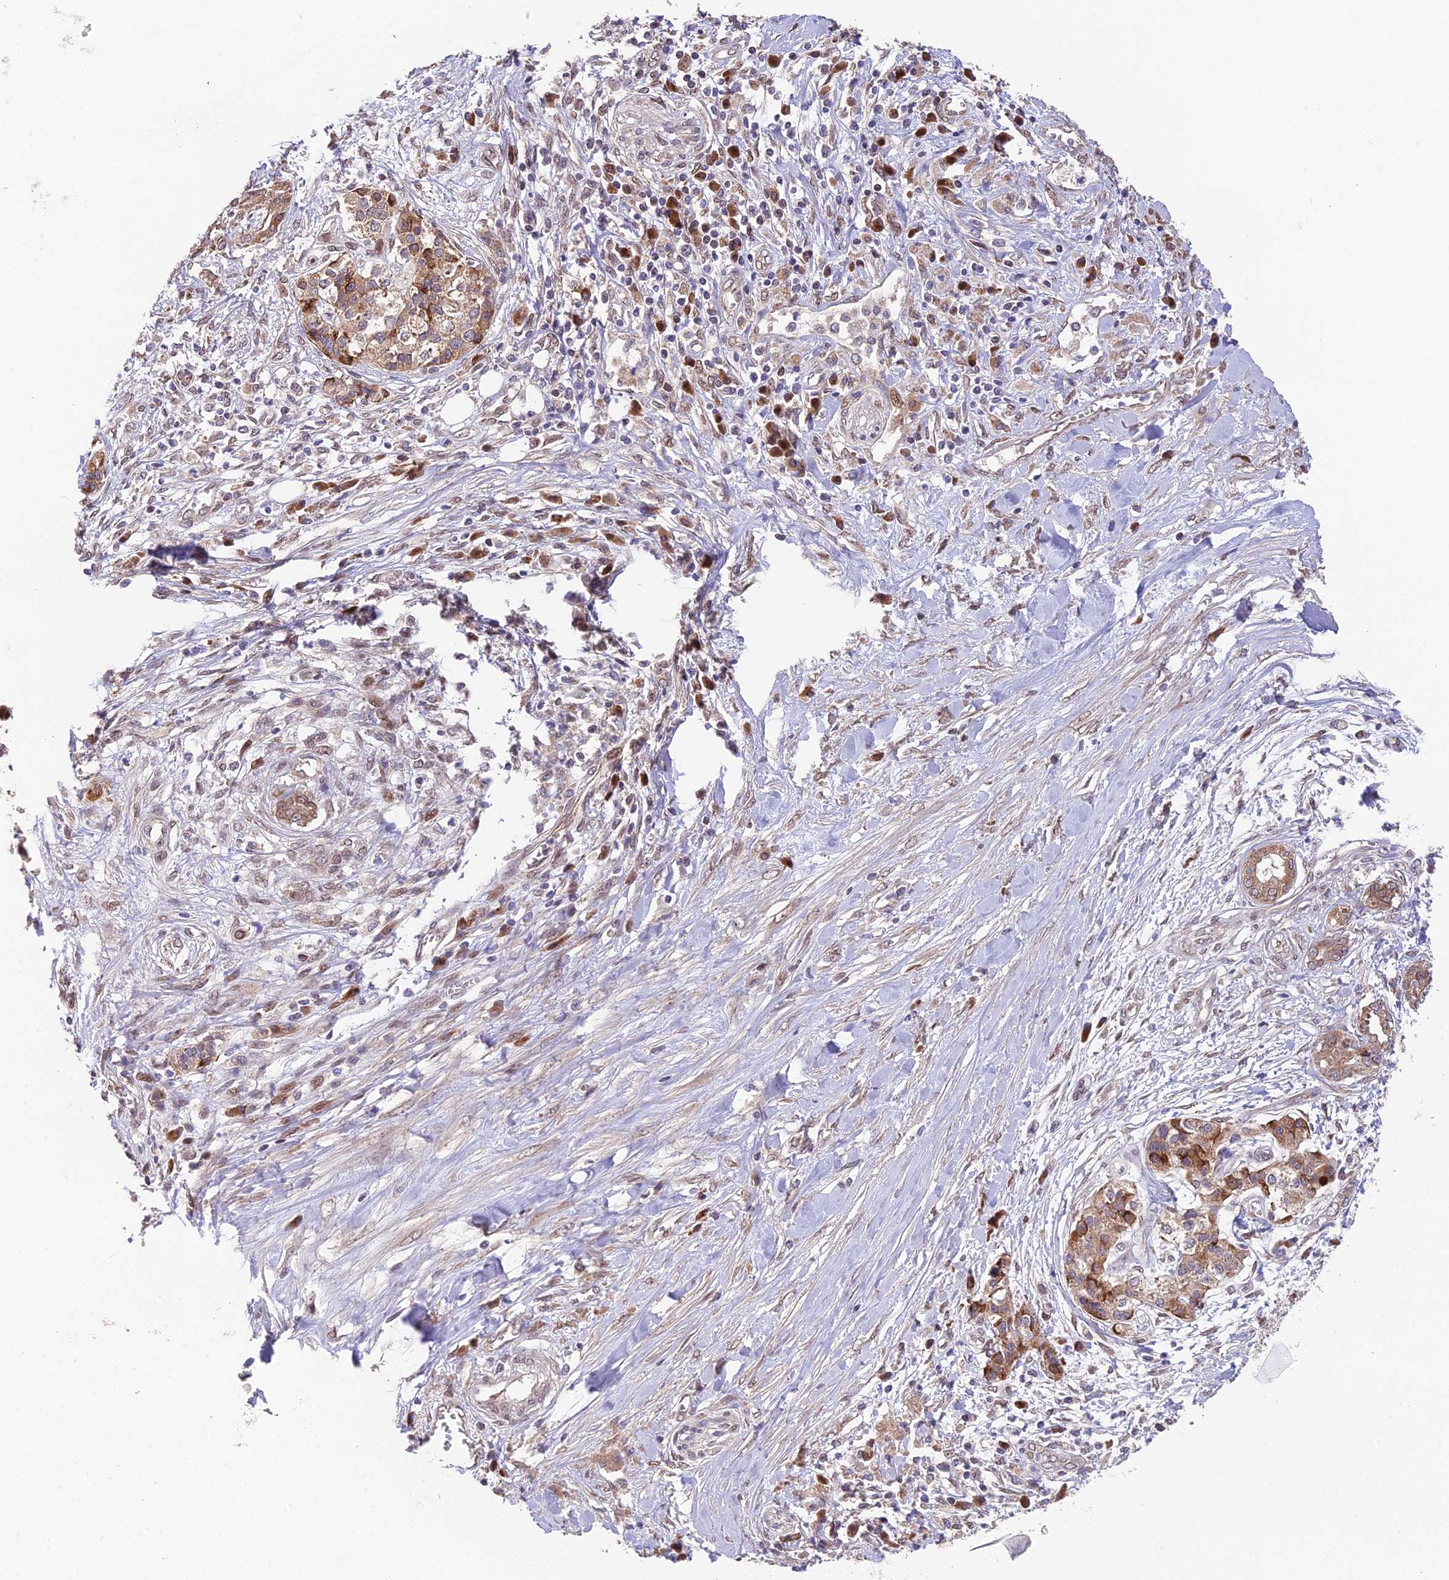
{"staining": {"intensity": "moderate", "quantity": ">75%", "location": "cytoplasmic/membranous"}, "tissue": "pancreatic cancer", "cell_type": "Tumor cells", "image_type": "cancer", "snomed": [{"axis": "morphology", "description": "Adenocarcinoma, NOS"}, {"axis": "topography", "description": "Pancreas"}], "caption": "Protein expression analysis of human adenocarcinoma (pancreatic) reveals moderate cytoplasmic/membranous expression in about >75% of tumor cells. (DAB IHC, brown staining for protein, blue staining for nuclei).", "gene": "CYP2R1", "patient": {"sex": "female", "age": 56}}